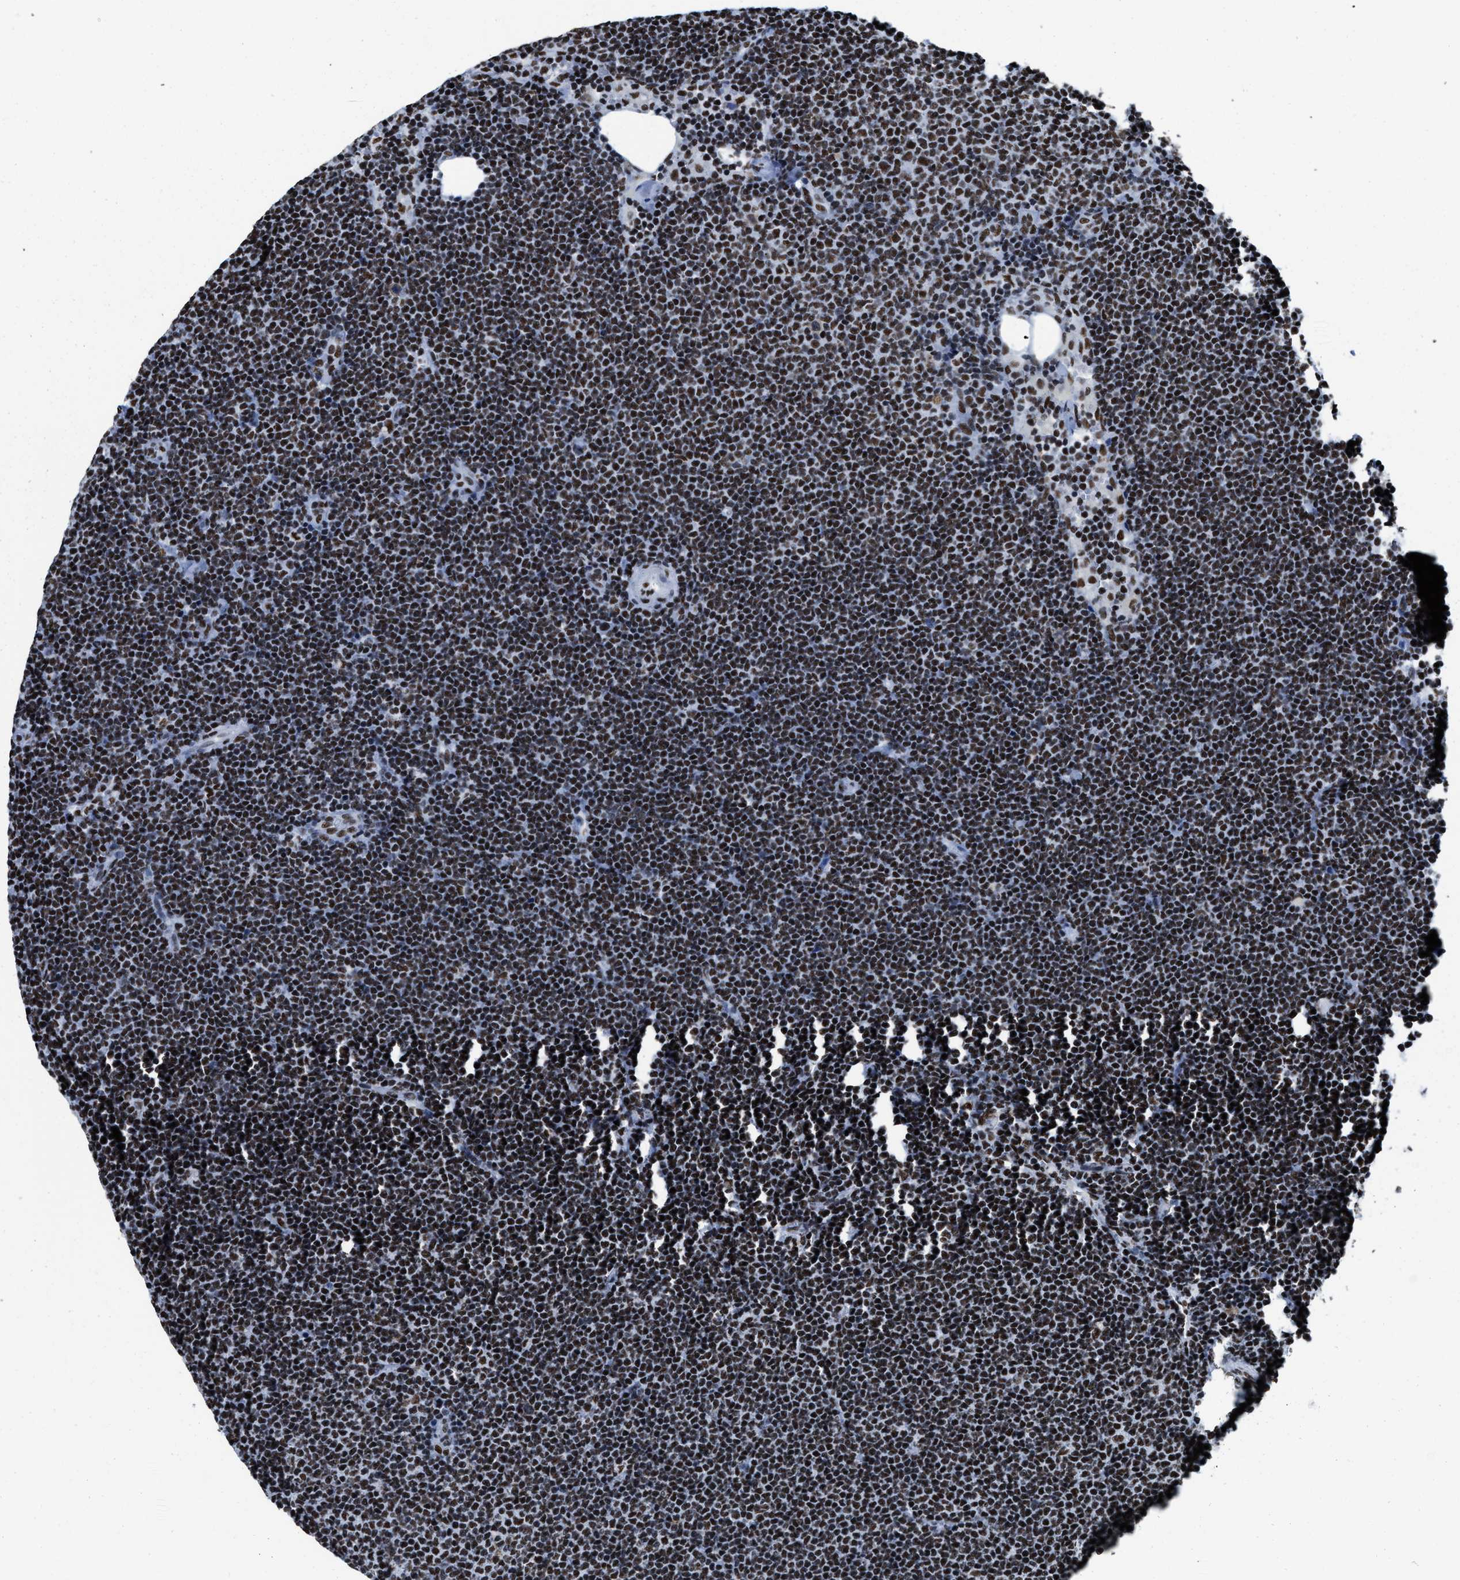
{"staining": {"intensity": "strong", "quantity": ">75%", "location": "nuclear"}, "tissue": "lymphoma", "cell_type": "Tumor cells", "image_type": "cancer", "snomed": [{"axis": "morphology", "description": "Malignant lymphoma, non-Hodgkin's type, Low grade"}, {"axis": "topography", "description": "Lymph node"}], "caption": "Immunohistochemistry (DAB) staining of malignant lymphoma, non-Hodgkin's type (low-grade) demonstrates strong nuclear protein staining in approximately >75% of tumor cells.", "gene": "SMARCC2", "patient": {"sex": "female", "age": 53}}